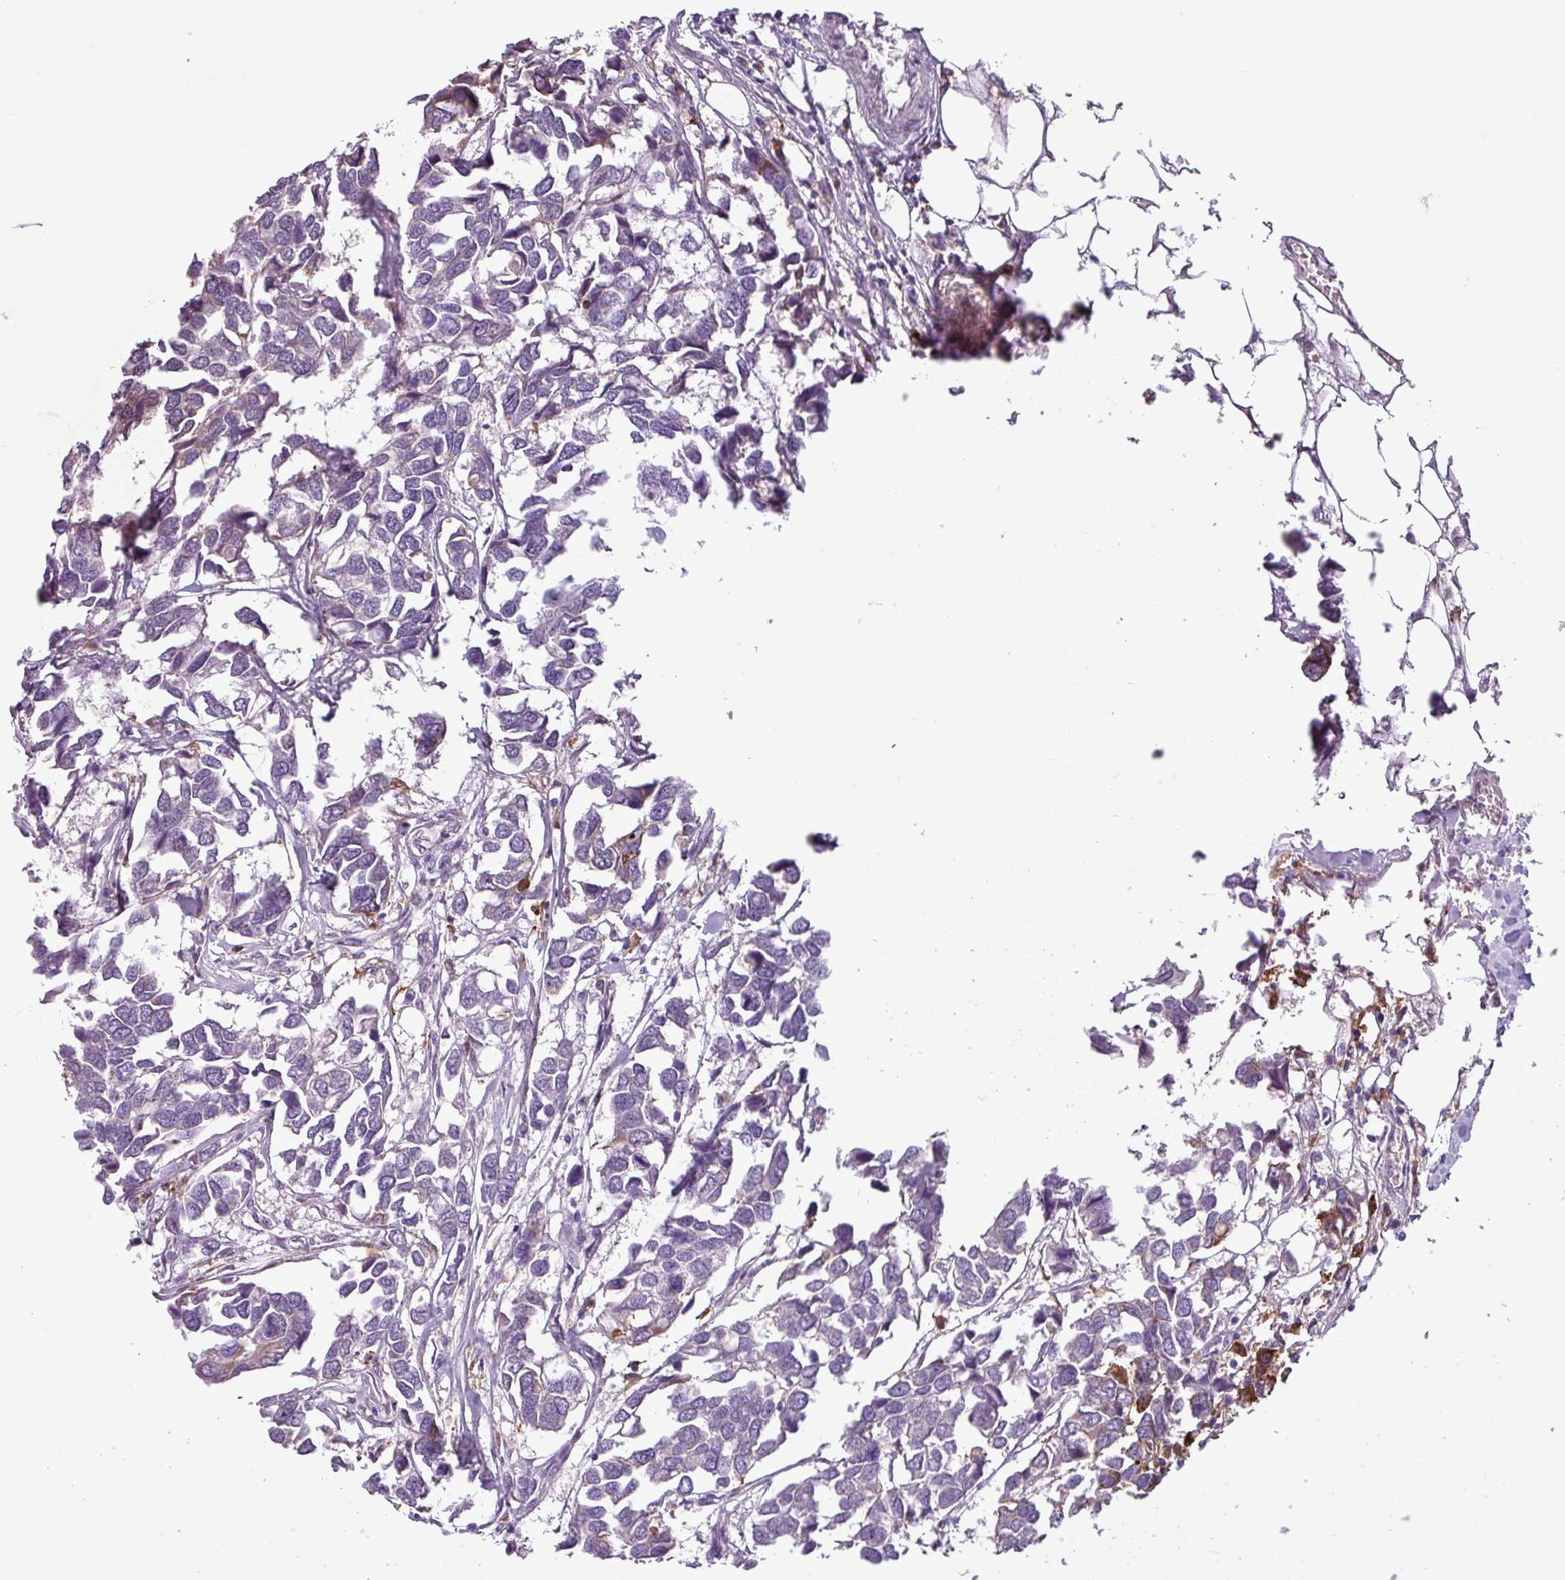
{"staining": {"intensity": "negative", "quantity": "none", "location": "none"}, "tissue": "breast cancer", "cell_type": "Tumor cells", "image_type": "cancer", "snomed": [{"axis": "morphology", "description": "Duct carcinoma"}, {"axis": "topography", "description": "Breast"}], "caption": "High power microscopy photomicrograph of an IHC micrograph of breast infiltrating ductal carcinoma, revealing no significant staining in tumor cells.", "gene": "C9orf24", "patient": {"sex": "female", "age": 83}}